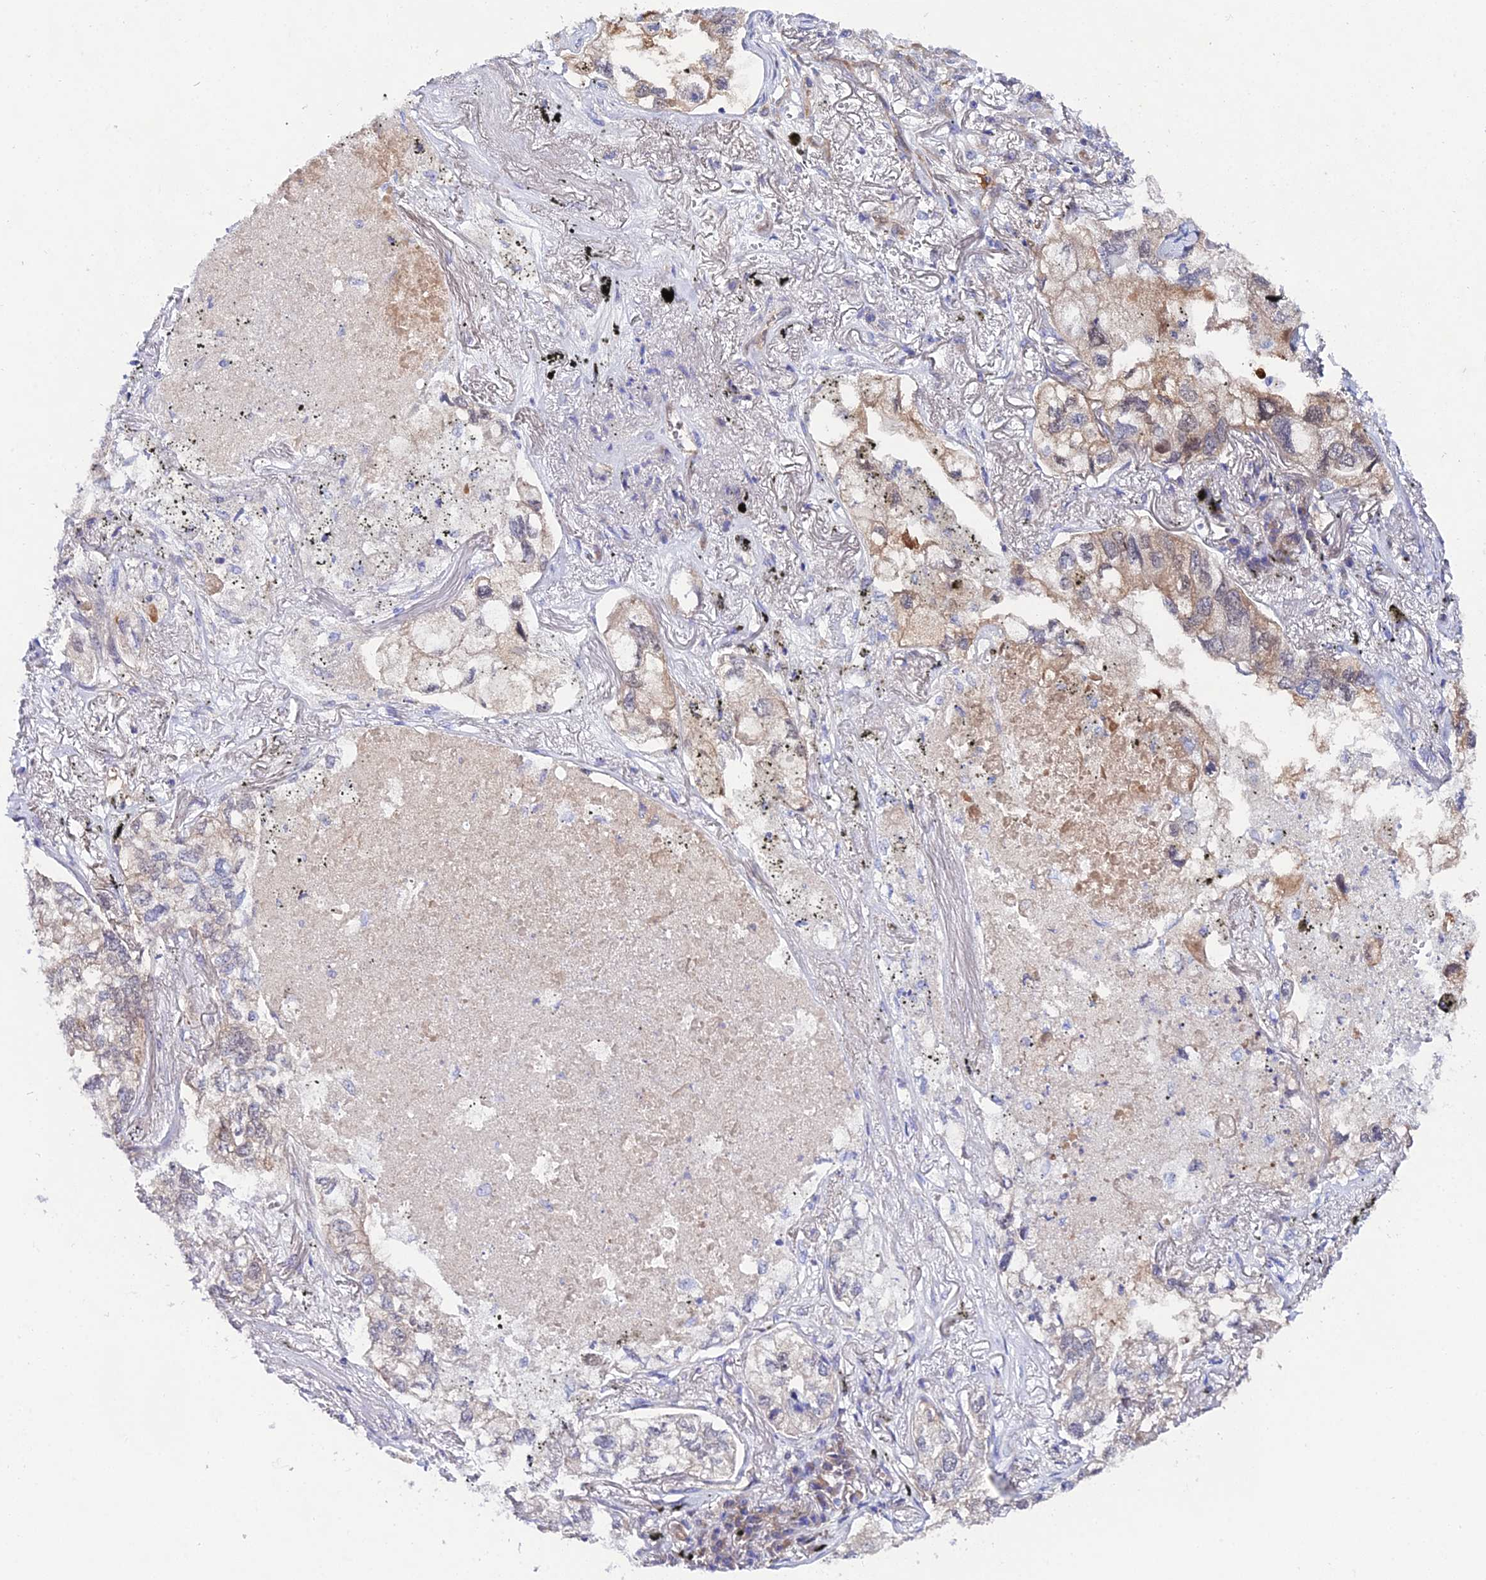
{"staining": {"intensity": "moderate", "quantity": "25%-75%", "location": "cytoplasmic/membranous"}, "tissue": "lung cancer", "cell_type": "Tumor cells", "image_type": "cancer", "snomed": [{"axis": "morphology", "description": "Adenocarcinoma, NOS"}, {"axis": "topography", "description": "Lung"}], "caption": "Lung adenocarcinoma was stained to show a protein in brown. There is medium levels of moderate cytoplasmic/membranous staining in about 25%-75% of tumor cells.", "gene": "PPP2R2C", "patient": {"sex": "male", "age": 65}}